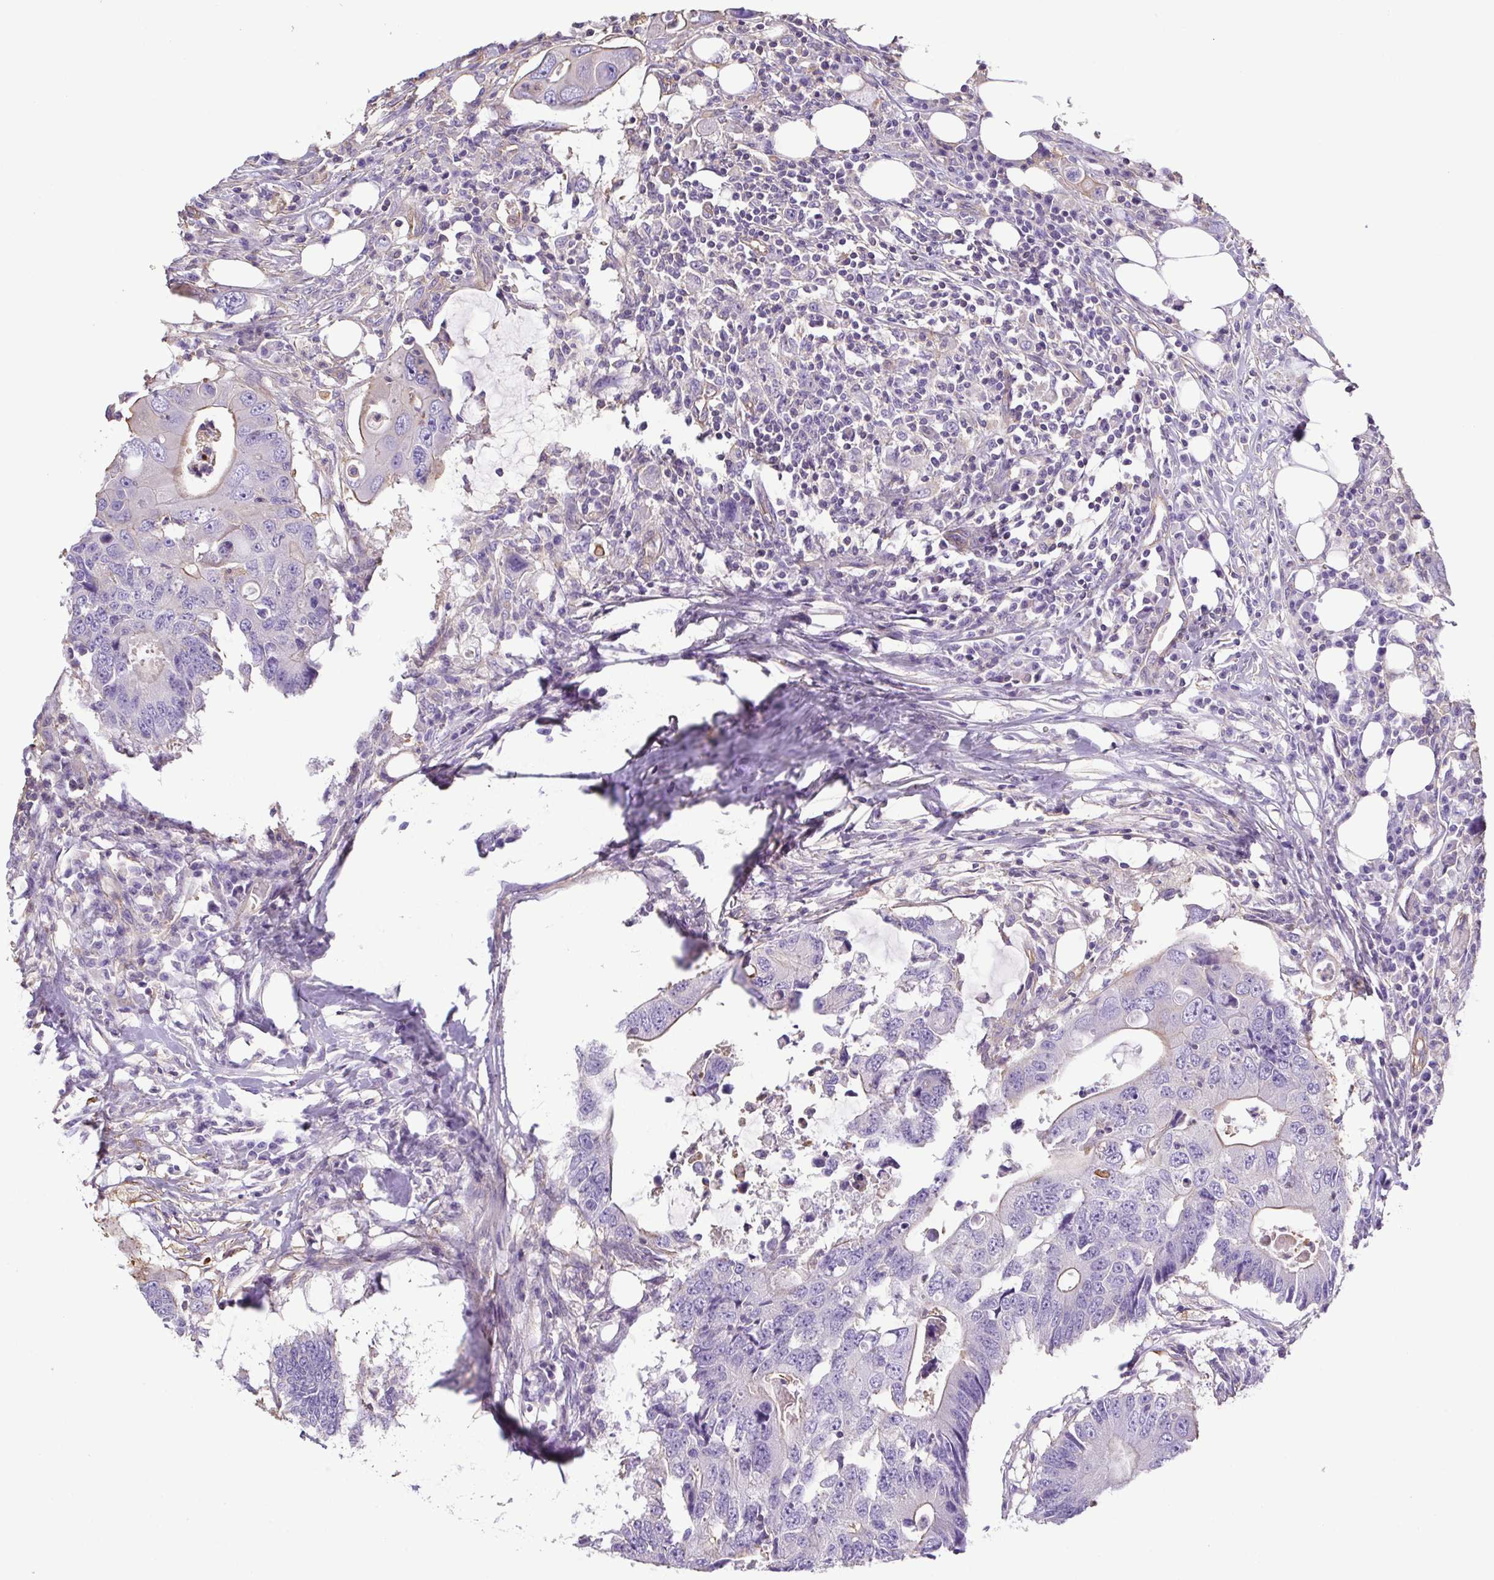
{"staining": {"intensity": "negative", "quantity": "none", "location": "none"}, "tissue": "colorectal cancer", "cell_type": "Tumor cells", "image_type": "cancer", "snomed": [{"axis": "morphology", "description": "Adenocarcinoma, NOS"}, {"axis": "topography", "description": "Colon"}], "caption": "Colorectal cancer was stained to show a protein in brown. There is no significant expression in tumor cells.", "gene": "MYL6", "patient": {"sex": "male", "age": 71}}